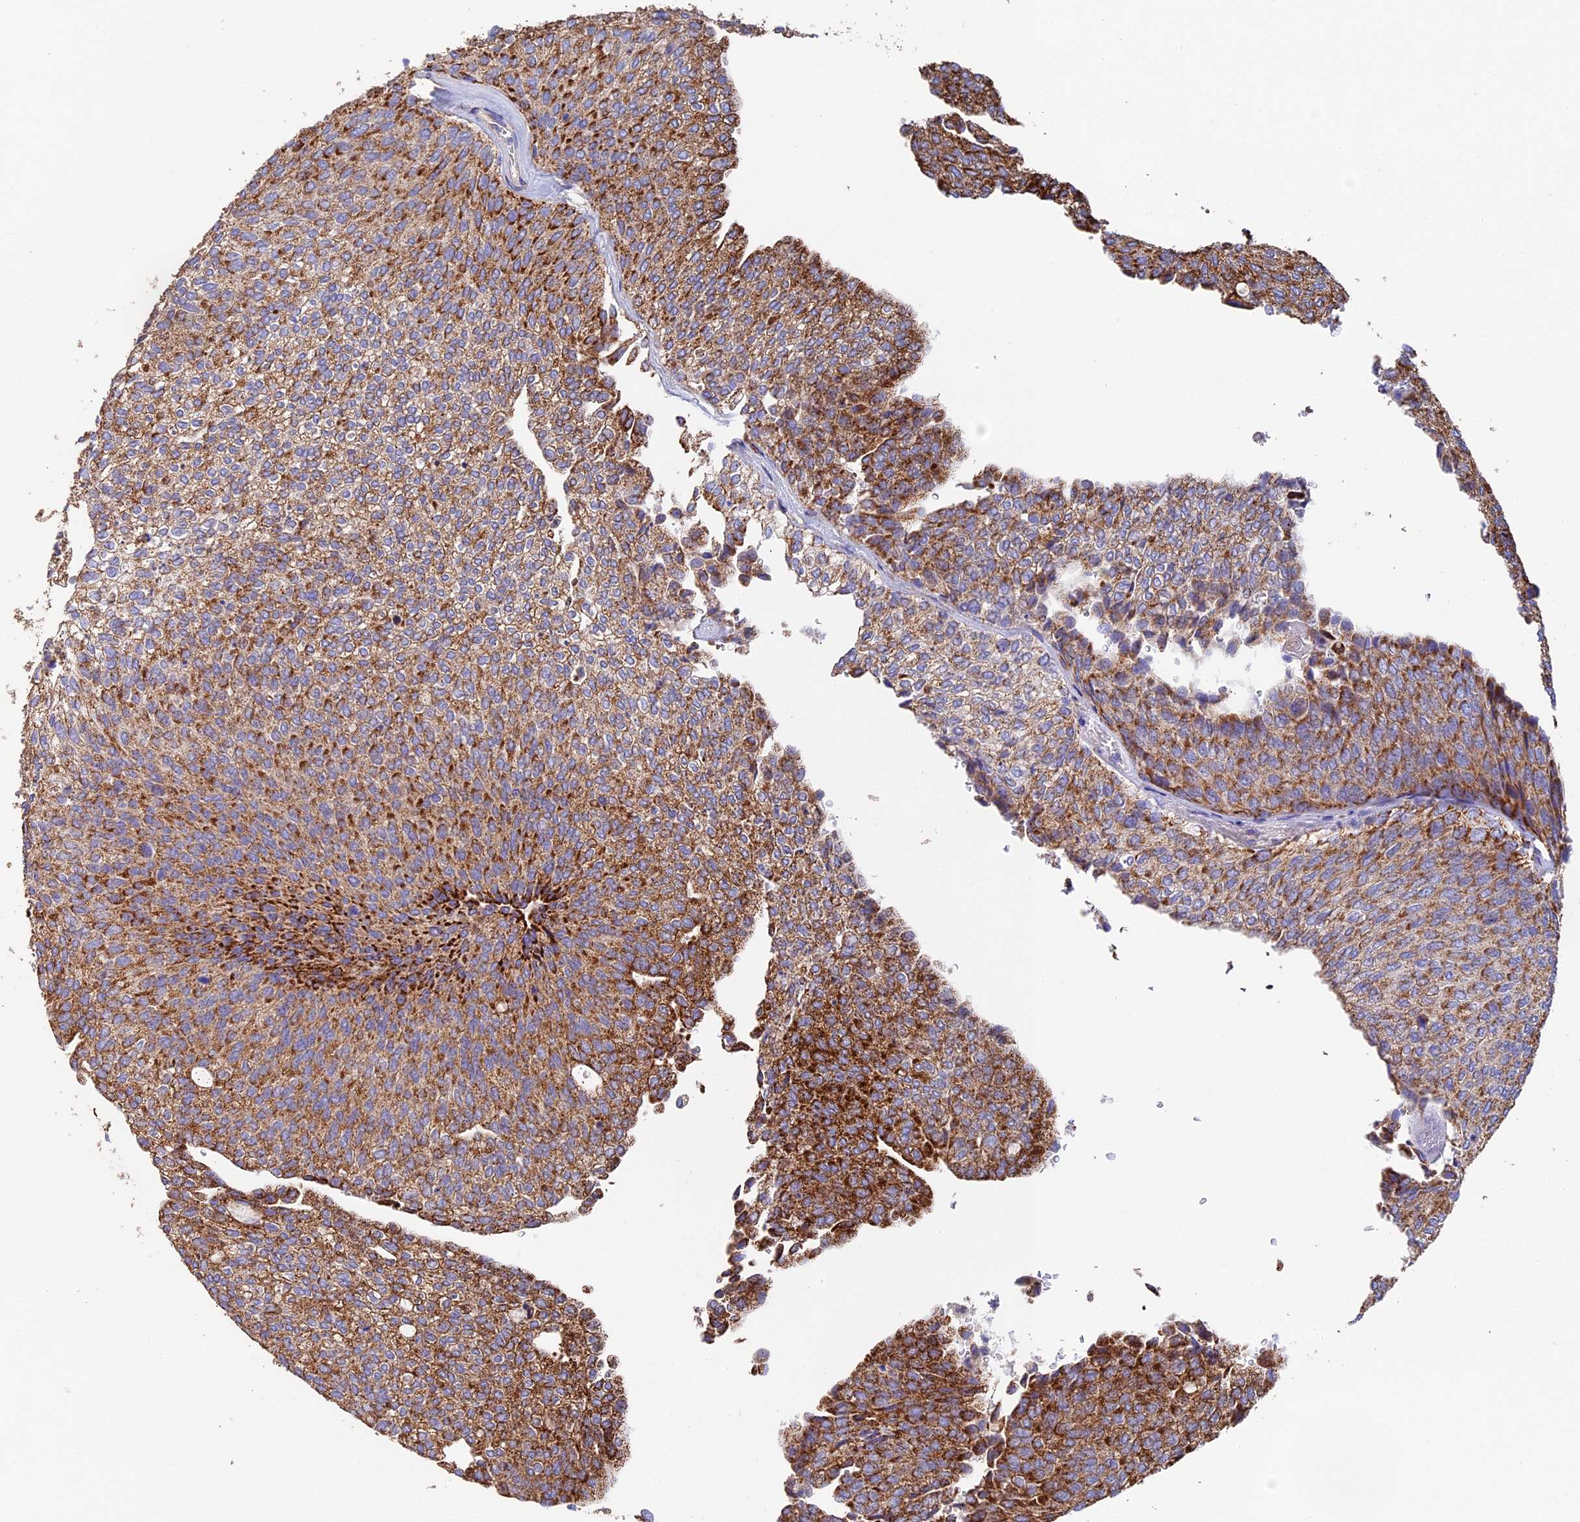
{"staining": {"intensity": "strong", "quantity": ">75%", "location": "cytoplasmic/membranous"}, "tissue": "urothelial cancer", "cell_type": "Tumor cells", "image_type": "cancer", "snomed": [{"axis": "morphology", "description": "Urothelial carcinoma, Low grade"}, {"axis": "topography", "description": "Urinary bladder"}], "caption": "Low-grade urothelial carcinoma was stained to show a protein in brown. There is high levels of strong cytoplasmic/membranous positivity in about >75% of tumor cells. The staining was performed using DAB (3,3'-diaminobenzidine), with brown indicating positive protein expression. Nuclei are stained blue with hematoxylin.", "gene": "ADAT1", "patient": {"sex": "female", "age": 79}}